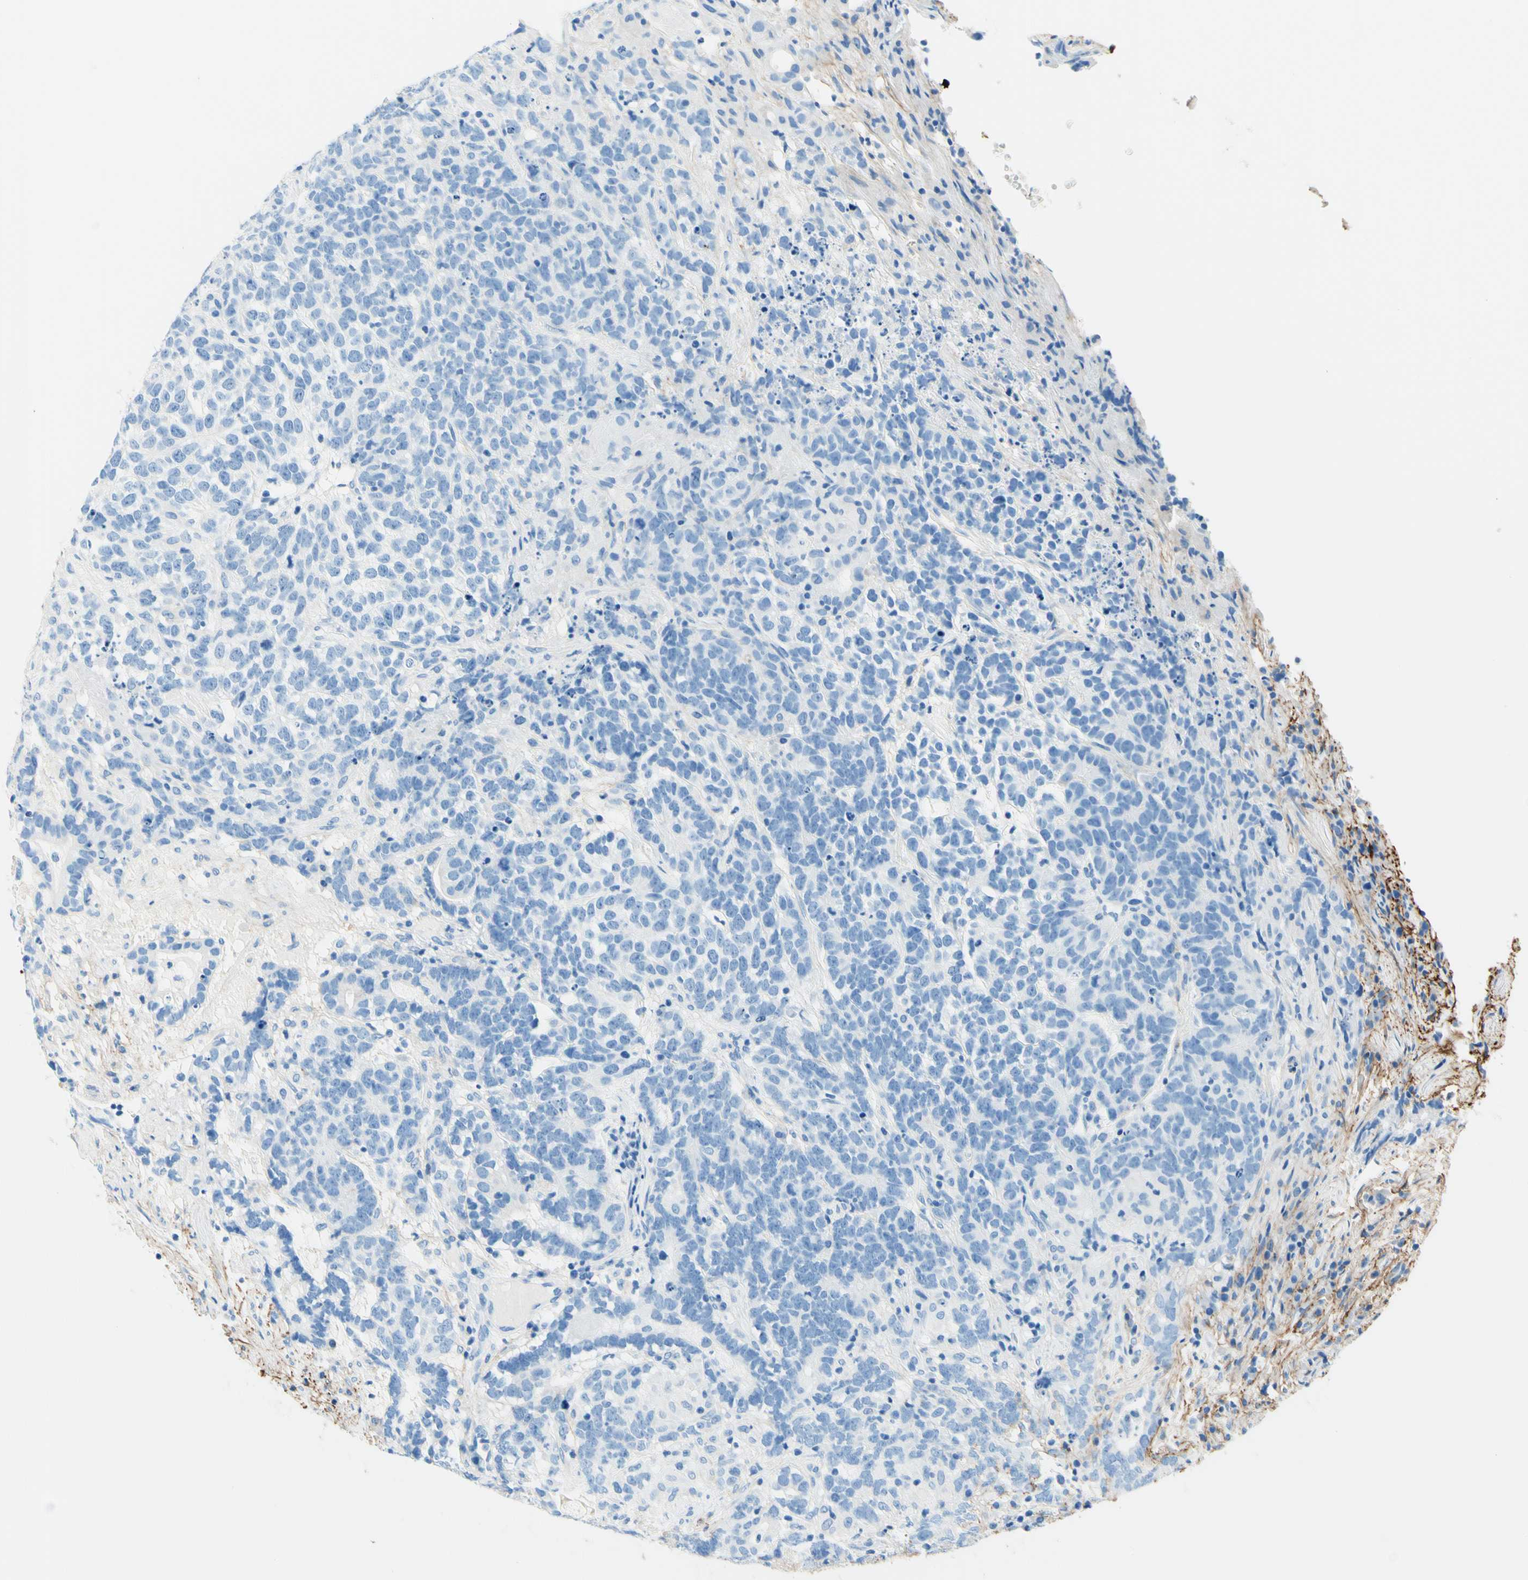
{"staining": {"intensity": "negative", "quantity": "none", "location": "none"}, "tissue": "testis cancer", "cell_type": "Tumor cells", "image_type": "cancer", "snomed": [{"axis": "morphology", "description": "Carcinoma, Embryonal, NOS"}, {"axis": "topography", "description": "Testis"}], "caption": "This is a micrograph of IHC staining of embryonal carcinoma (testis), which shows no positivity in tumor cells.", "gene": "MFAP5", "patient": {"sex": "male", "age": 26}}